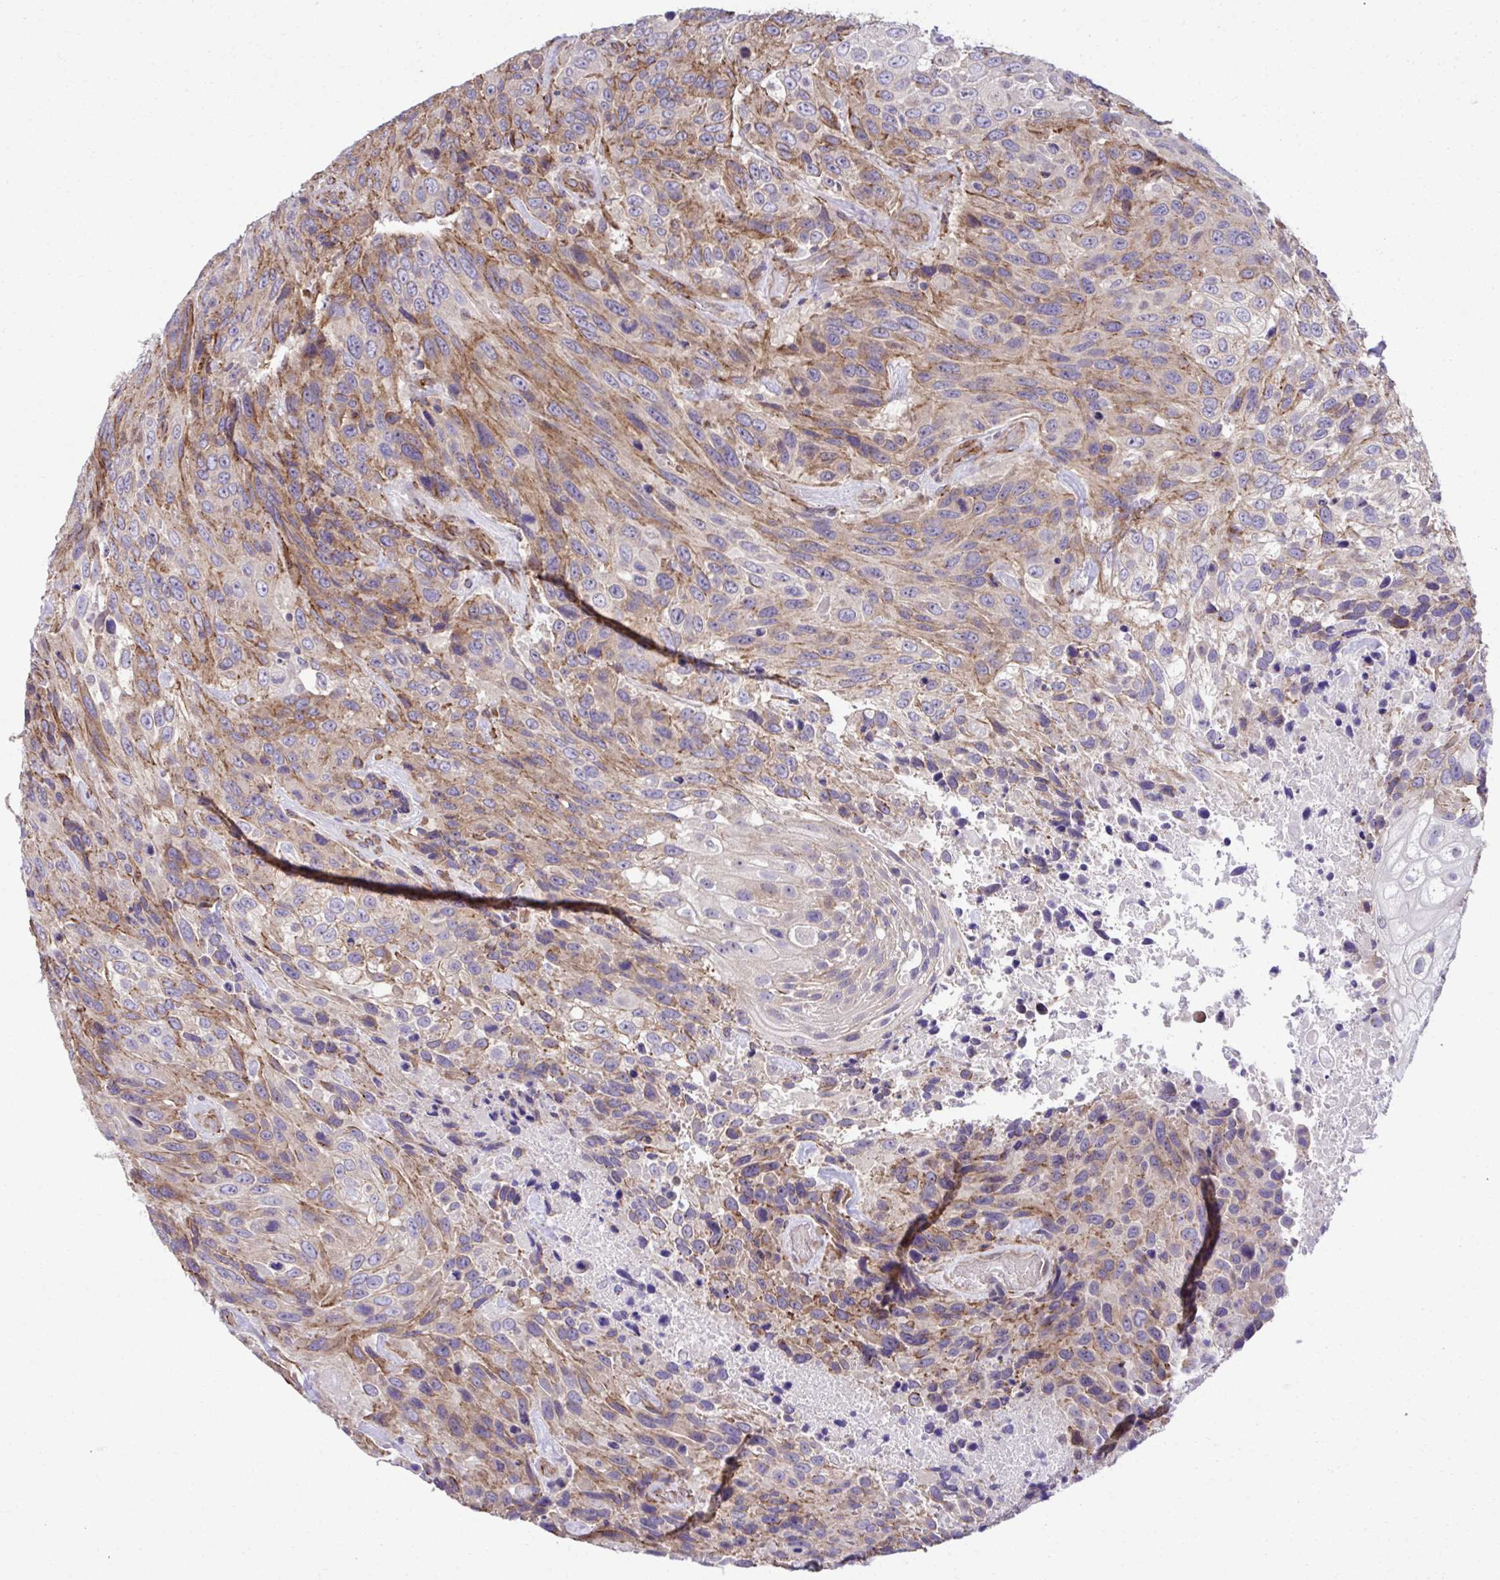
{"staining": {"intensity": "moderate", "quantity": "25%-75%", "location": "cytoplasmic/membranous"}, "tissue": "urothelial cancer", "cell_type": "Tumor cells", "image_type": "cancer", "snomed": [{"axis": "morphology", "description": "Urothelial carcinoma, High grade"}, {"axis": "topography", "description": "Urinary bladder"}], "caption": "This is an image of immunohistochemistry (IHC) staining of urothelial cancer, which shows moderate expression in the cytoplasmic/membranous of tumor cells.", "gene": "TRIM52", "patient": {"sex": "female", "age": 70}}